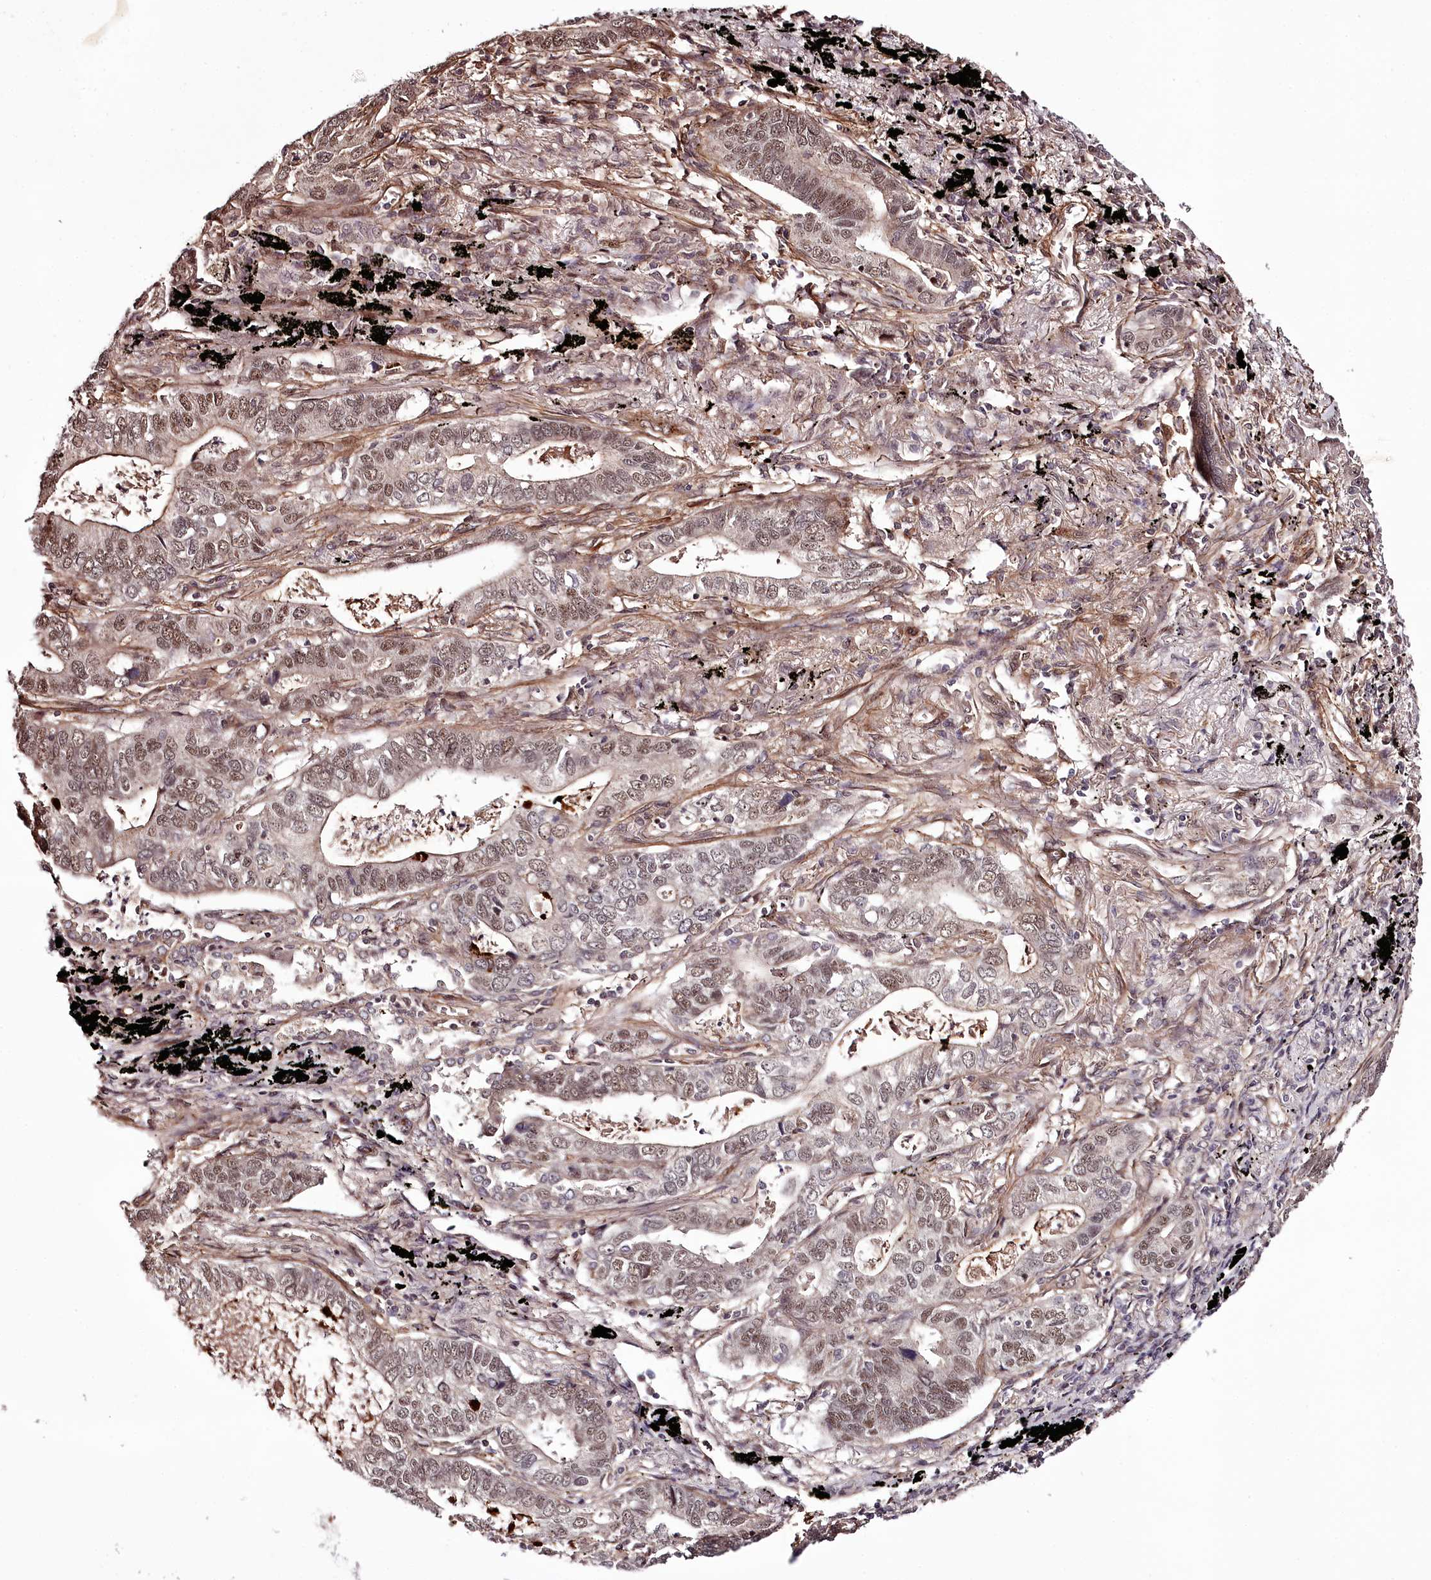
{"staining": {"intensity": "moderate", "quantity": "25%-75%", "location": "cytoplasmic/membranous,nuclear"}, "tissue": "lung cancer", "cell_type": "Tumor cells", "image_type": "cancer", "snomed": [{"axis": "morphology", "description": "Adenocarcinoma, NOS"}, {"axis": "topography", "description": "Lung"}], "caption": "Lung adenocarcinoma was stained to show a protein in brown. There is medium levels of moderate cytoplasmic/membranous and nuclear staining in approximately 25%-75% of tumor cells.", "gene": "TTC33", "patient": {"sex": "male", "age": 67}}